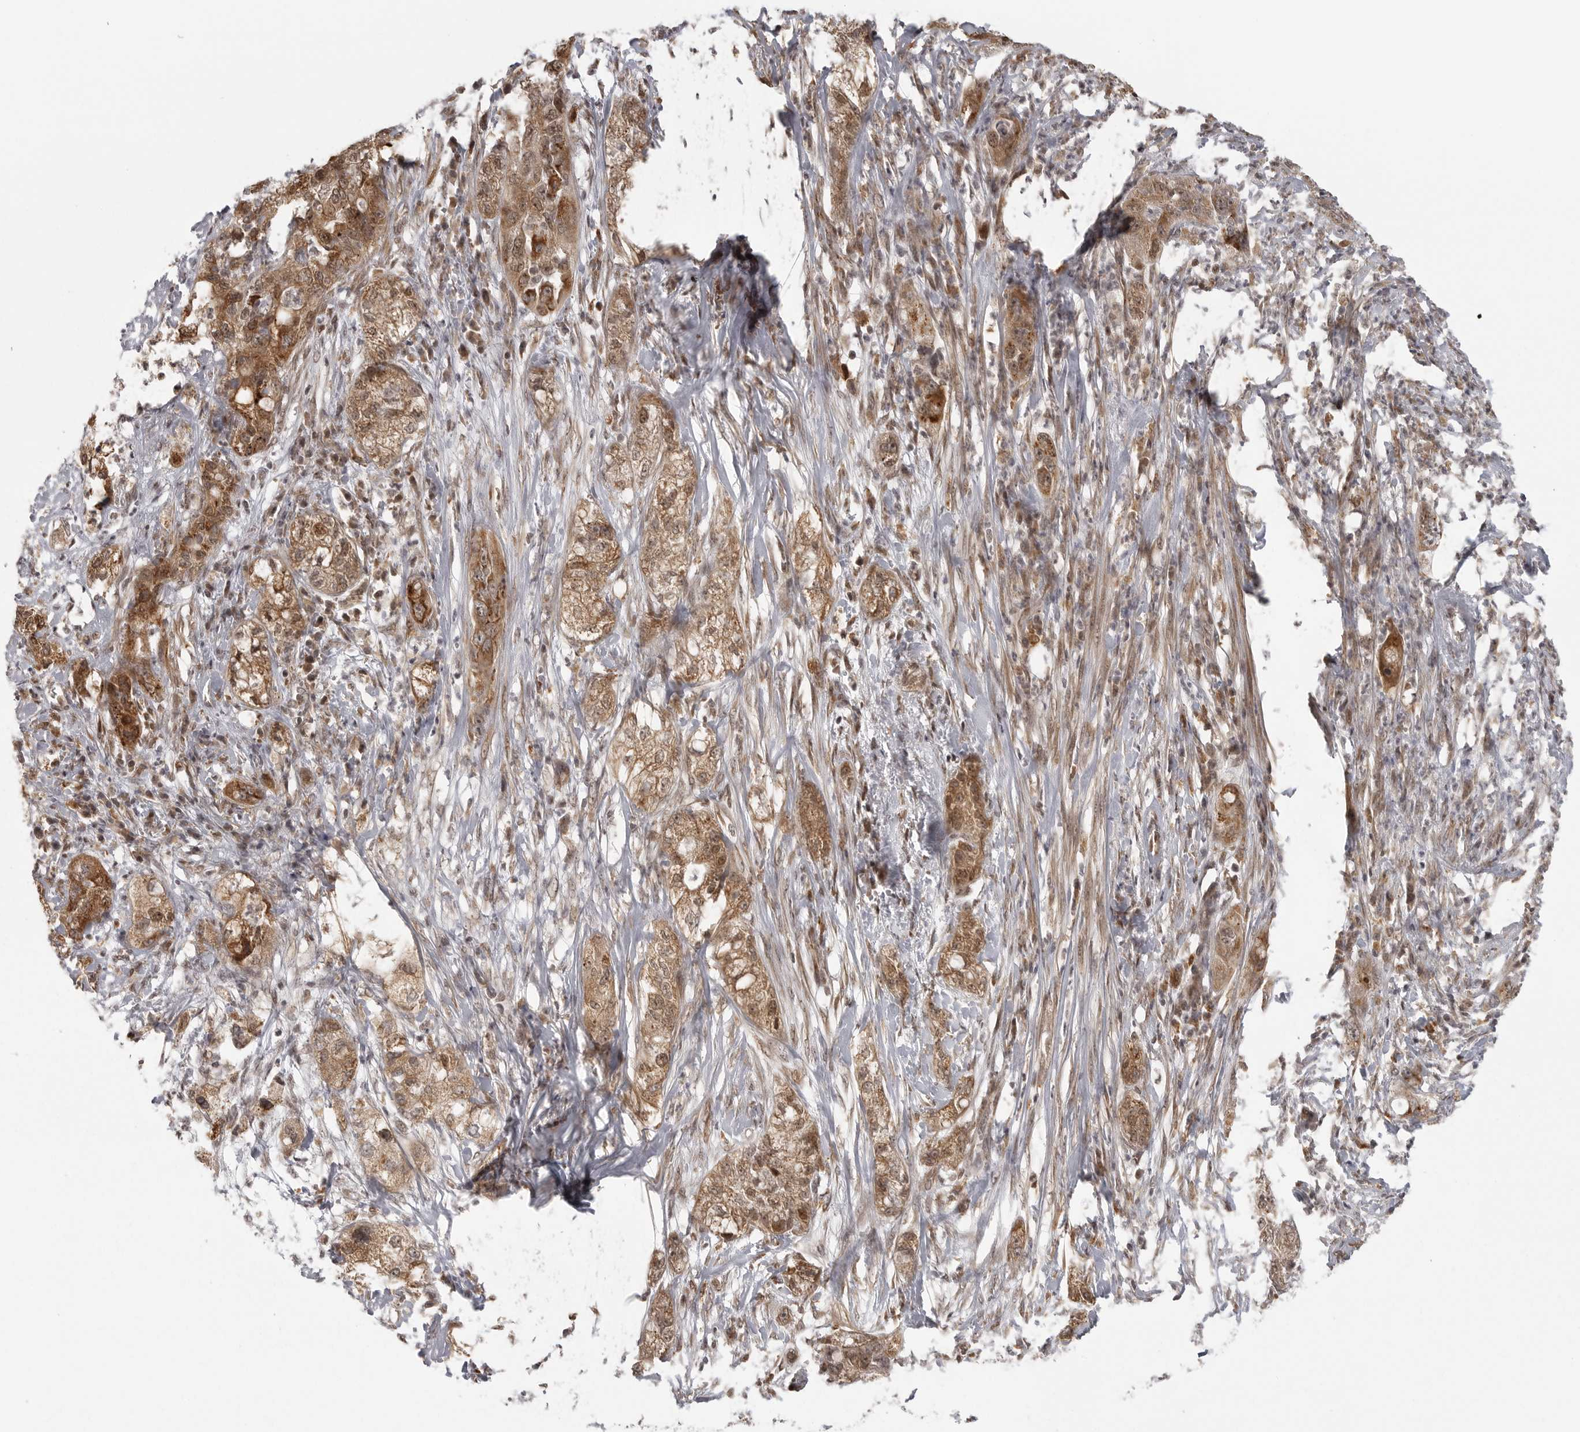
{"staining": {"intensity": "moderate", "quantity": ">75%", "location": "cytoplasmic/membranous,nuclear"}, "tissue": "pancreatic cancer", "cell_type": "Tumor cells", "image_type": "cancer", "snomed": [{"axis": "morphology", "description": "Adenocarcinoma, NOS"}, {"axis": "topography", "description": "Pancreas"}], "caption": "A brown stain highlights moderate cytoplasmic/membranous and nuclear positivity of a protein in human pancreatic cancer (adenocarcinoma) tumor cells.", "gene": "ISG20L2", "patient": {"sex": "female", "age": 78}}